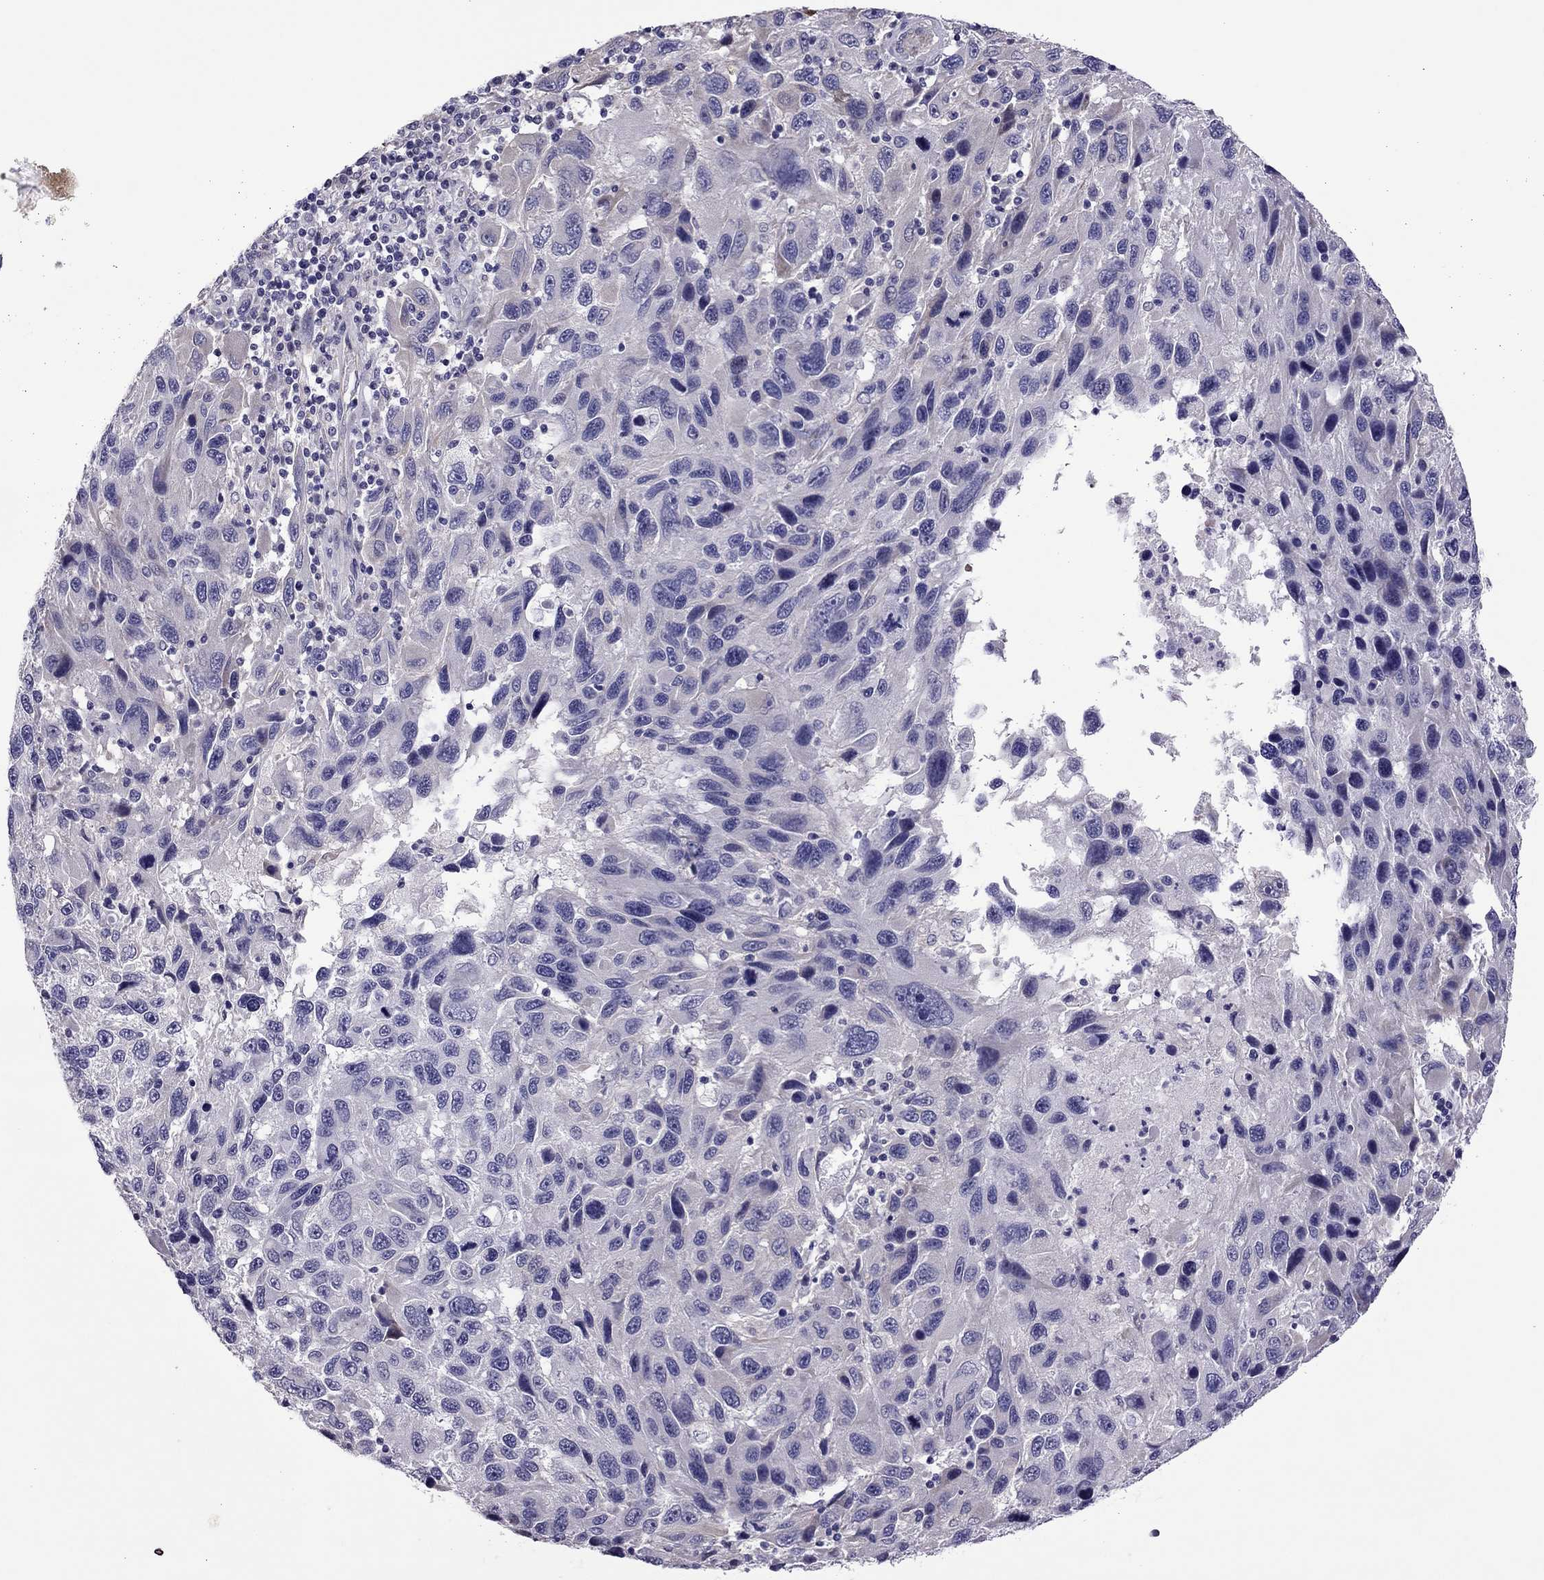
{"staining": {"intensity": "negative", "quantity": "none", "location": "none"}, "tissue": "melanoma", "cell_type": "Tumor cells", "image_type": "cancer", "snomed": [{"axis": "morphology", "description": "Malignant melanoma, NOS"}, {"axis": "topography", "description": "Skin"}], "caption": "Malignant melanoma was stained to show a protein in brown. There is no significant positivity in tumor cells.", "gene": "SLC16A8", "patient": {"sex": "male", "age": 53}}